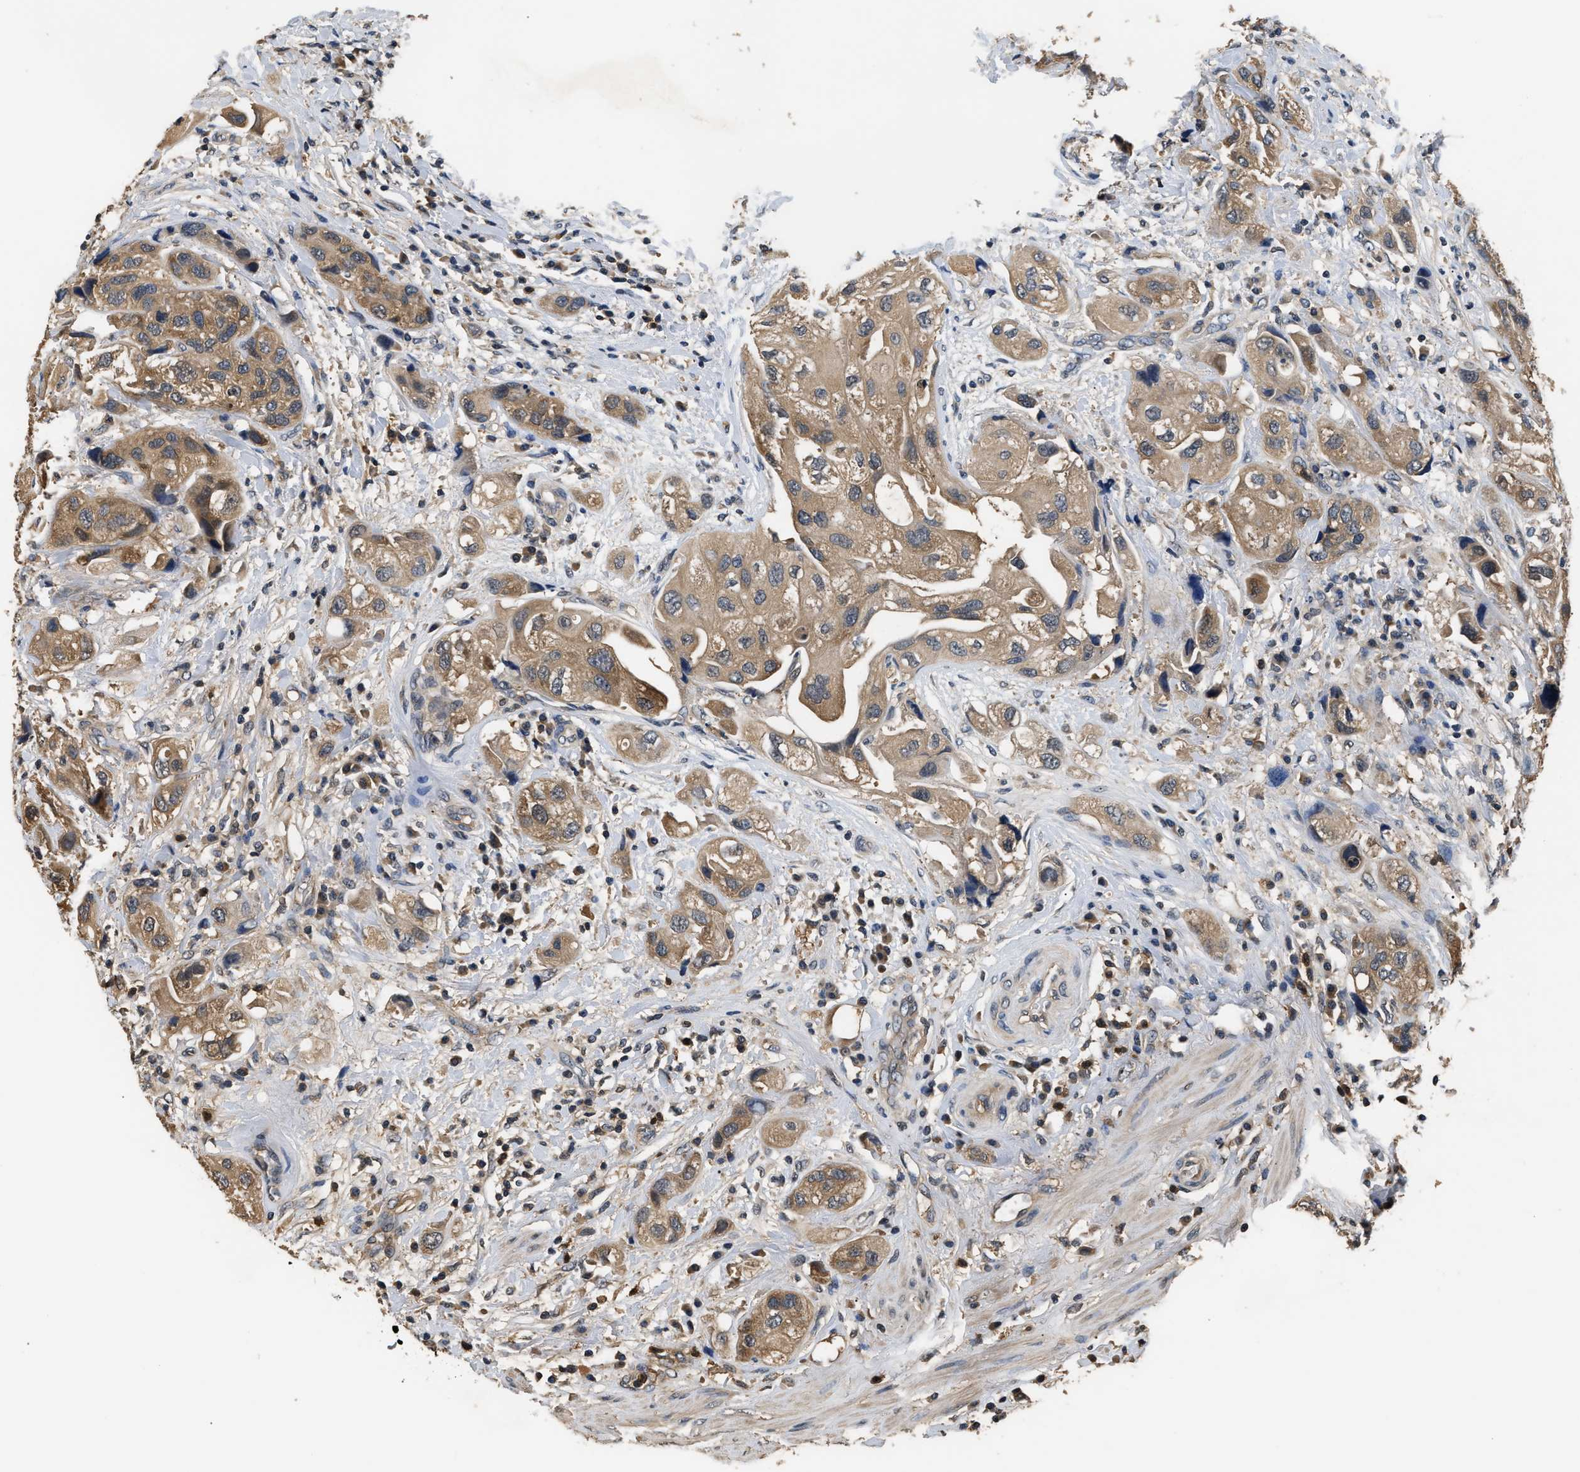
{"staining": {"intensity": "moderate", "quantity": ">75%", "location": "cytoplasmic/membranous"}, "tissue": "urothelial cancer", "cell_type": "Tumor cells", "image_type": "cancer", "snomed": [{"axis": "morphology", "description": "Urothelial carcinoma, High grade"}, {"axis": "topography", "description": "Urinary bladder"}], "caption": "Protein staining demonstrates moderate cytoplasmic/membranous expression in about >75% of tumor cells in urothelial cancer.", "gene": "GPI", "patient": {"sex": "male", "age": 46}}